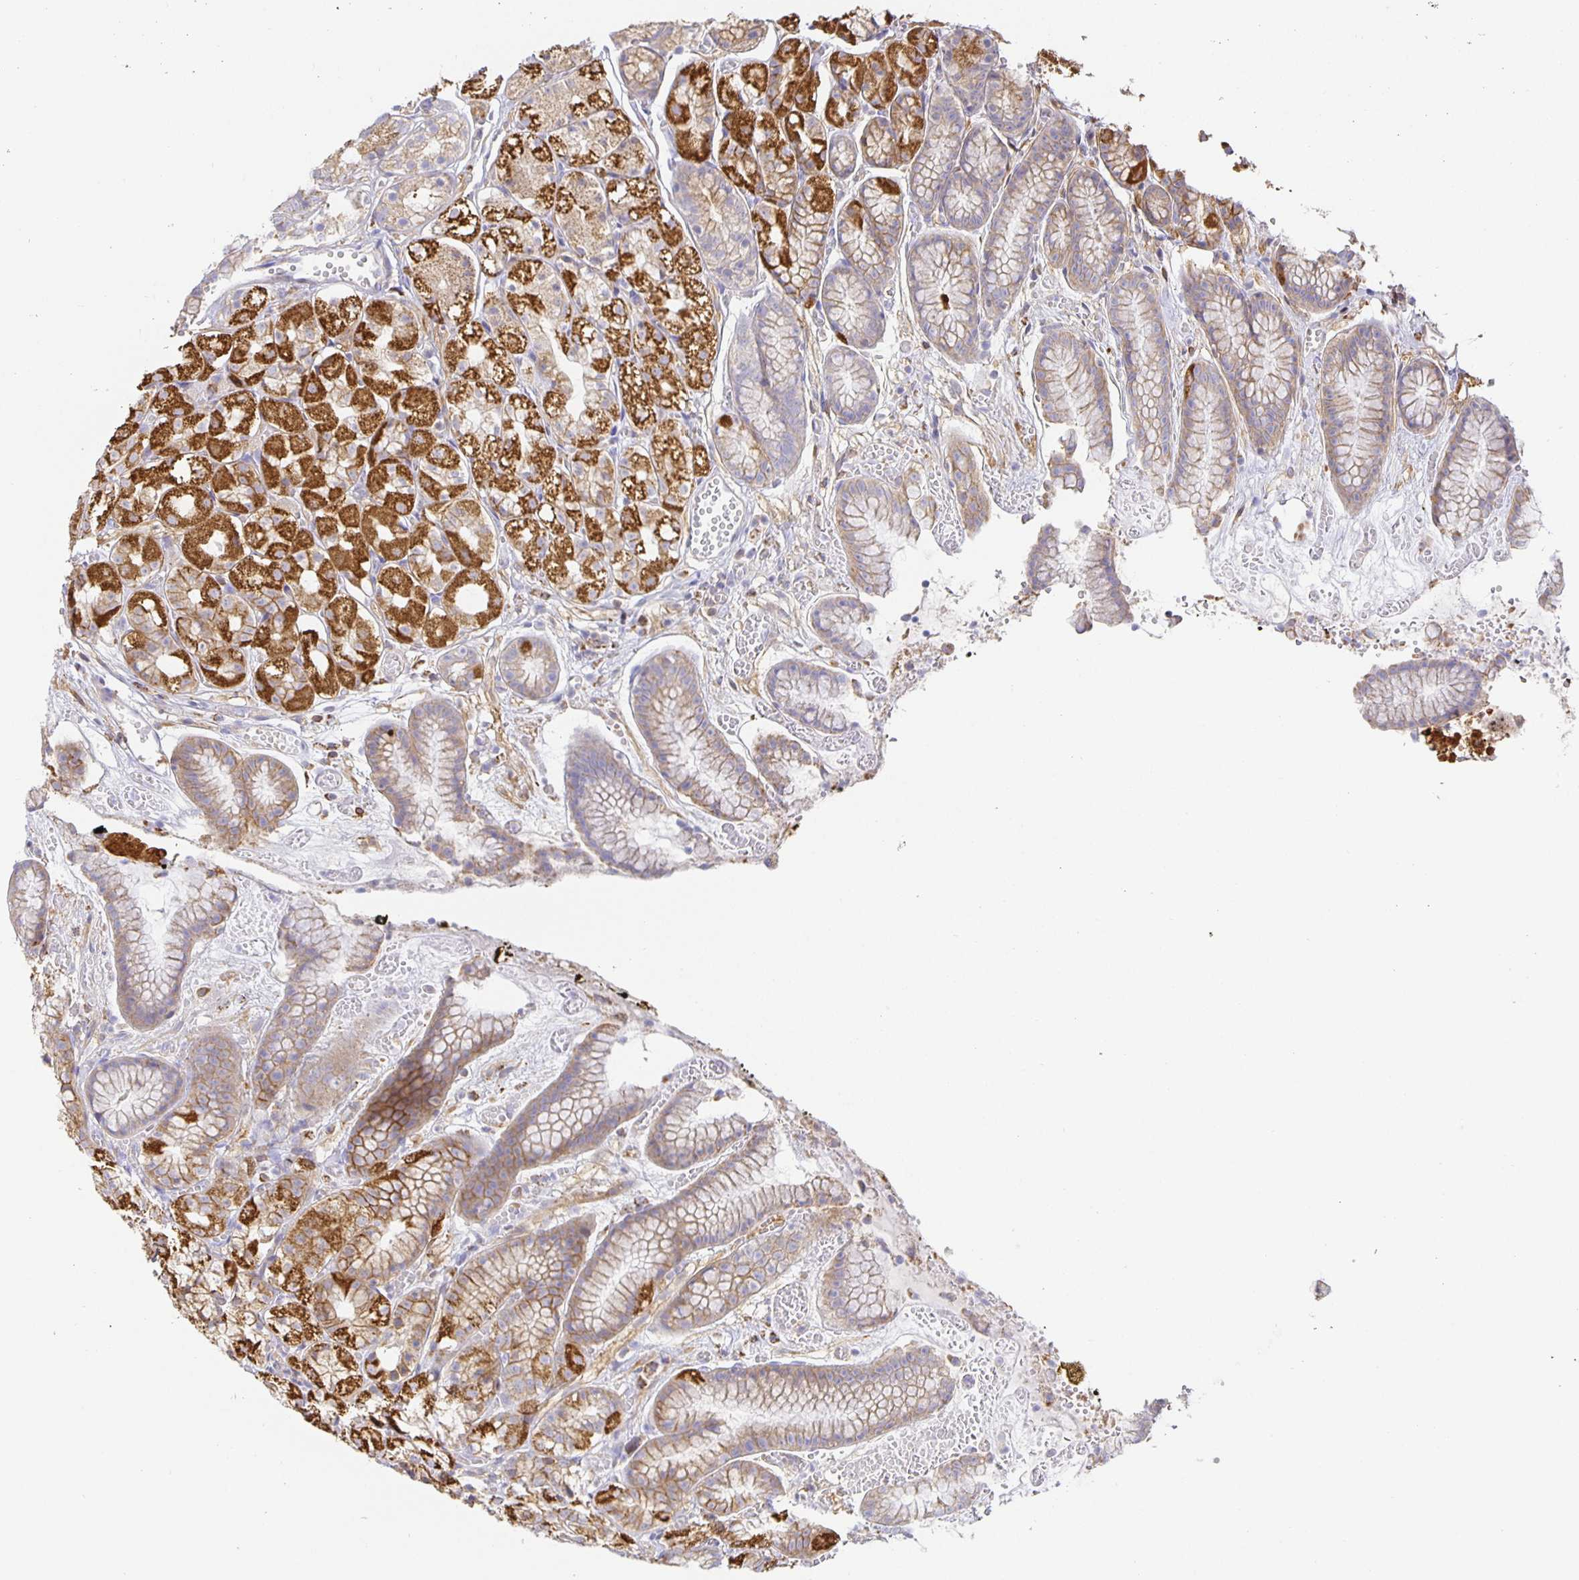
{"staining": {"intensity": "strong", "quantity": "25%-75%", "location": "cytoplasmic/membranous"}, "tissue": "stomach", "cell_type": "Glandular cells", "image_type": "normal", "snomed": [{"axis": "morphology", "description": "Normal tissue, NOS"}, {"axis": "topography", "description": "Smooth muscle"}, {"axis": "topography", "description": "Stomach"}], "caption": "This histopathology image exhibits unremarkable stomach stained with immunohistochemistry (IHC) to label a protein in brown. The cytoplasmic/membranous of glandular cells show strong positivity for the protein. Nuclei are counter-stained blue.", "gene": "FLRT3", "patient": {"sex": "male", "age": 70}}